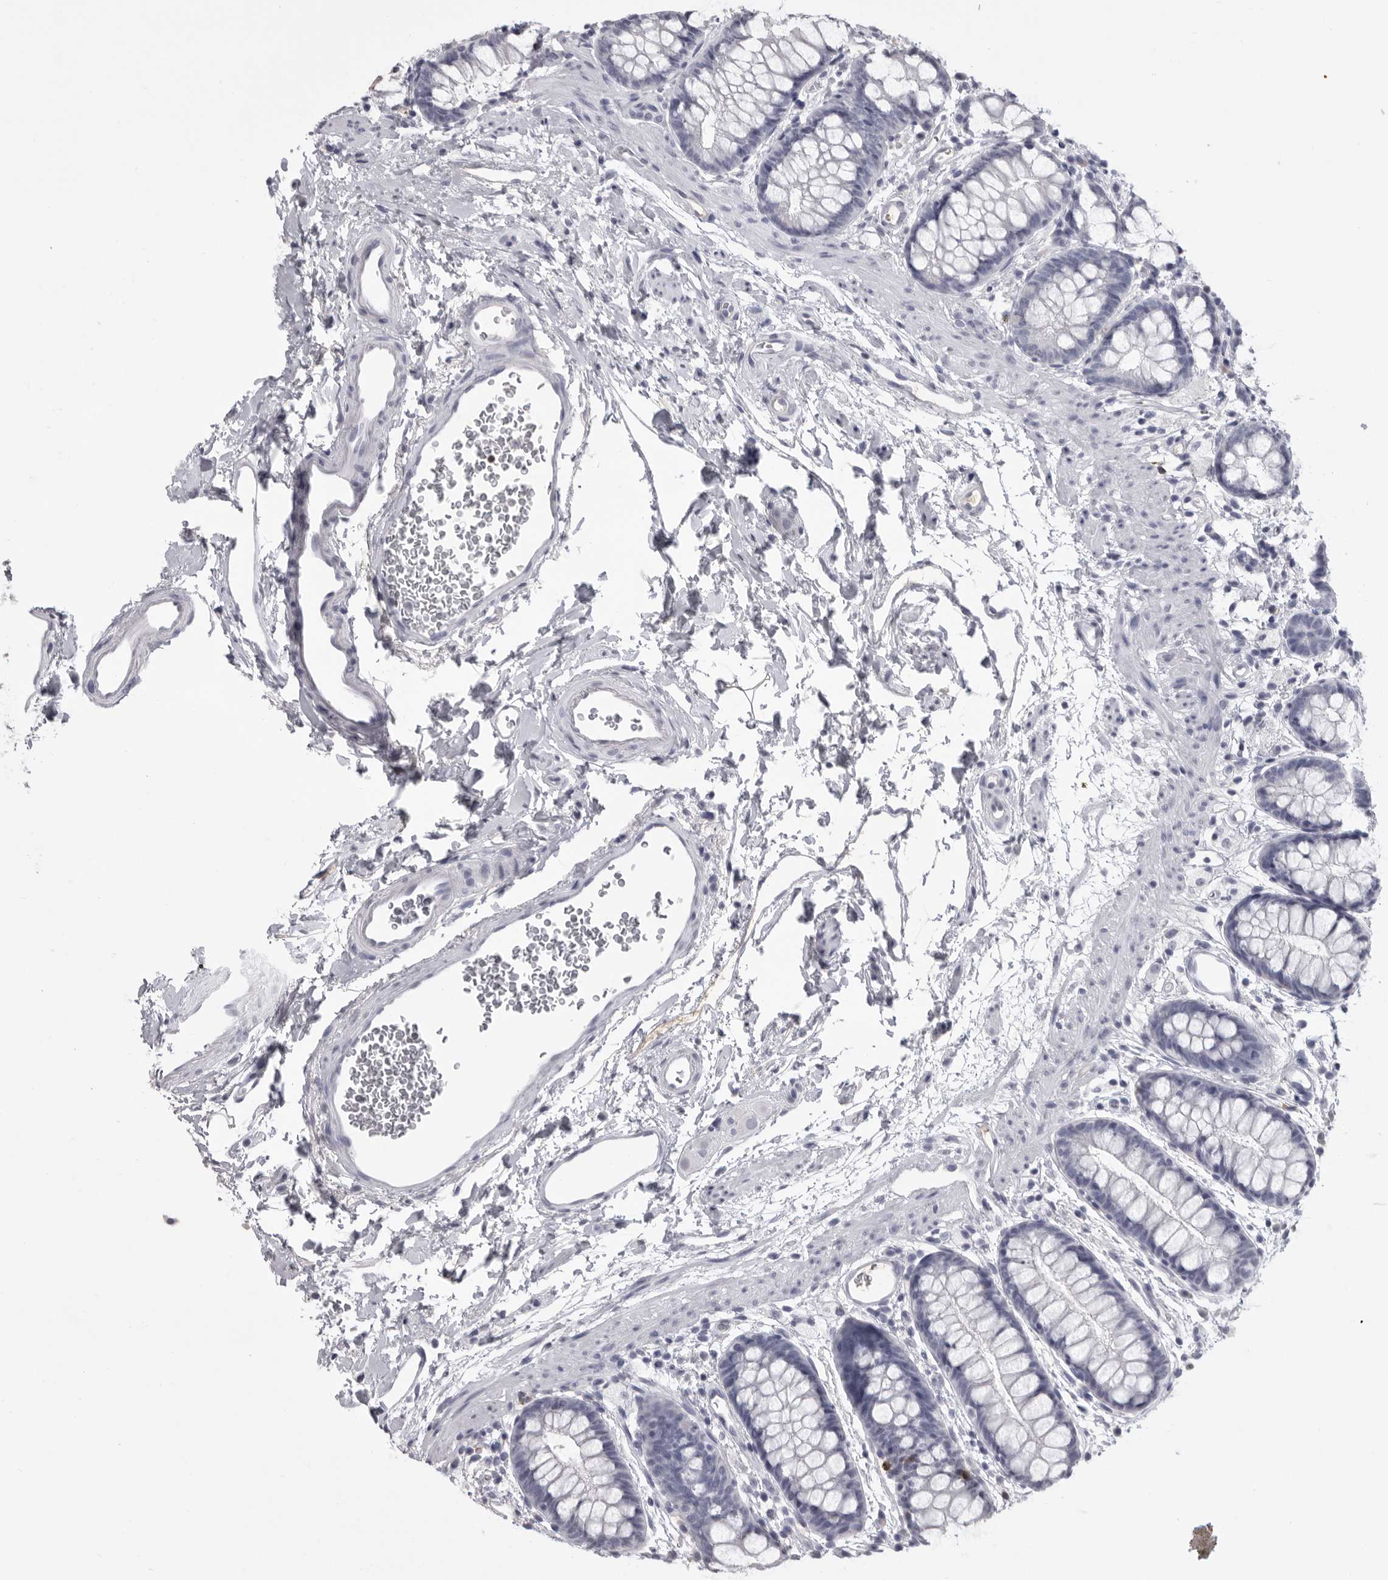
{"staining": {"intensity": "negative", "quantity": "none", "location": "none"}, "tissue": "rectum", "cell_type": "Glandular cells", "image_type": "normal", "snomed": [{"axis": "morphology", "description": "Normal tissue, NOS"}, {"axis": "topography", "description": "Rectum"}], "caption": "IHC of benign rectum demonstrates no staining in glandular cells.", "gene": "GNLY", "patient": {"sex": "female", "age": 65}}